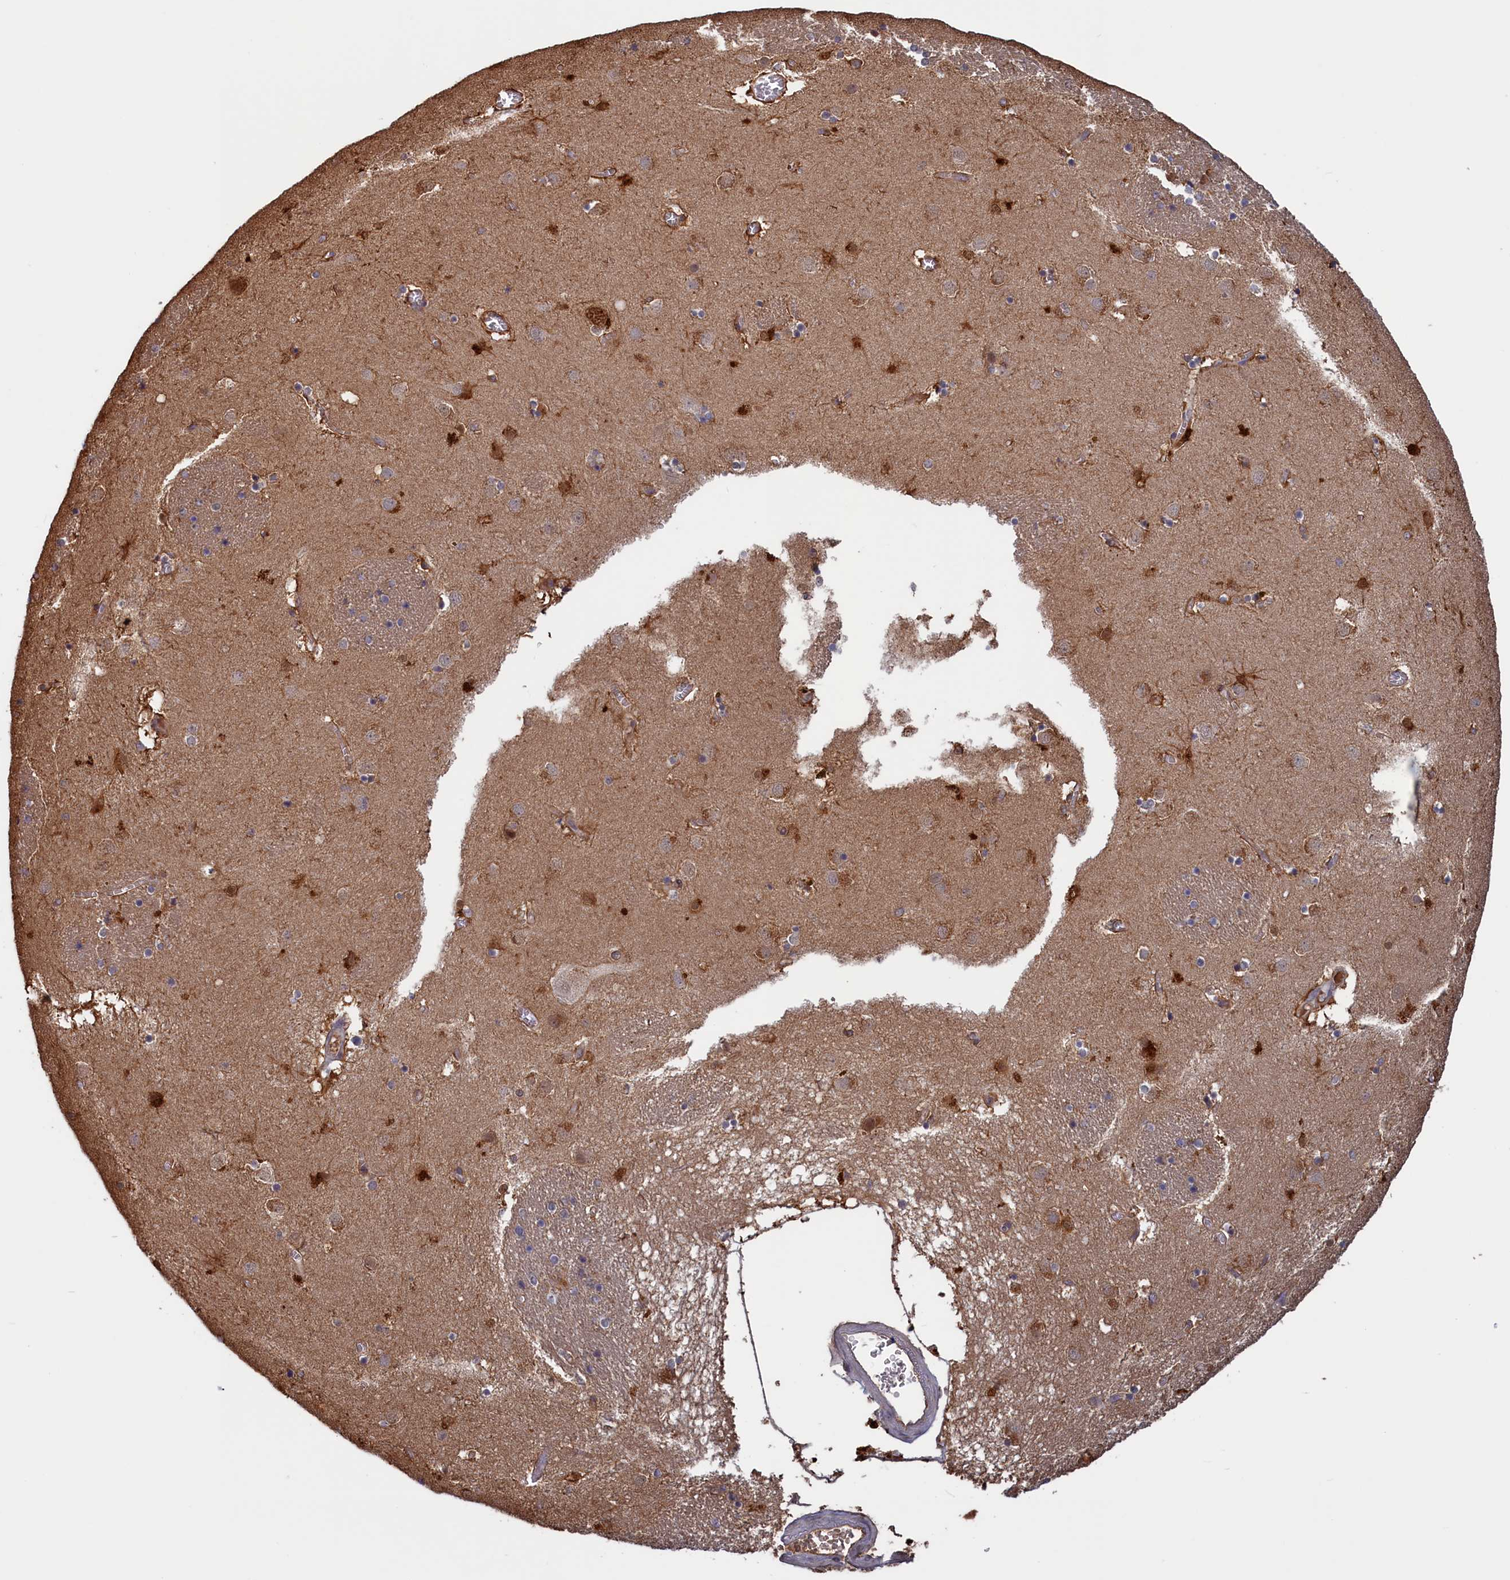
{"staining": {"intensity": "moderate", "quantity": "<25%", "location": "cytoplasmic/membranous,nuclear"}, "tissue": "caudate", "cell_type": "Glial cells", "image_type": "normal", "snomed": [{"axis": "morphology", "description": "Normal tissue, NOS"}, {"axis": "topography", "description": "Lateral ventricle wall"}], "caption": "Immunohistochemical staining of unremarkable human caudate reveals <25% levels of moderate cytoplasmic/membranous,nuclear protein expression in approximately <25% of glial cells.", "gene": "PLP2", "patient": {"sex": "male", "age": 70}}